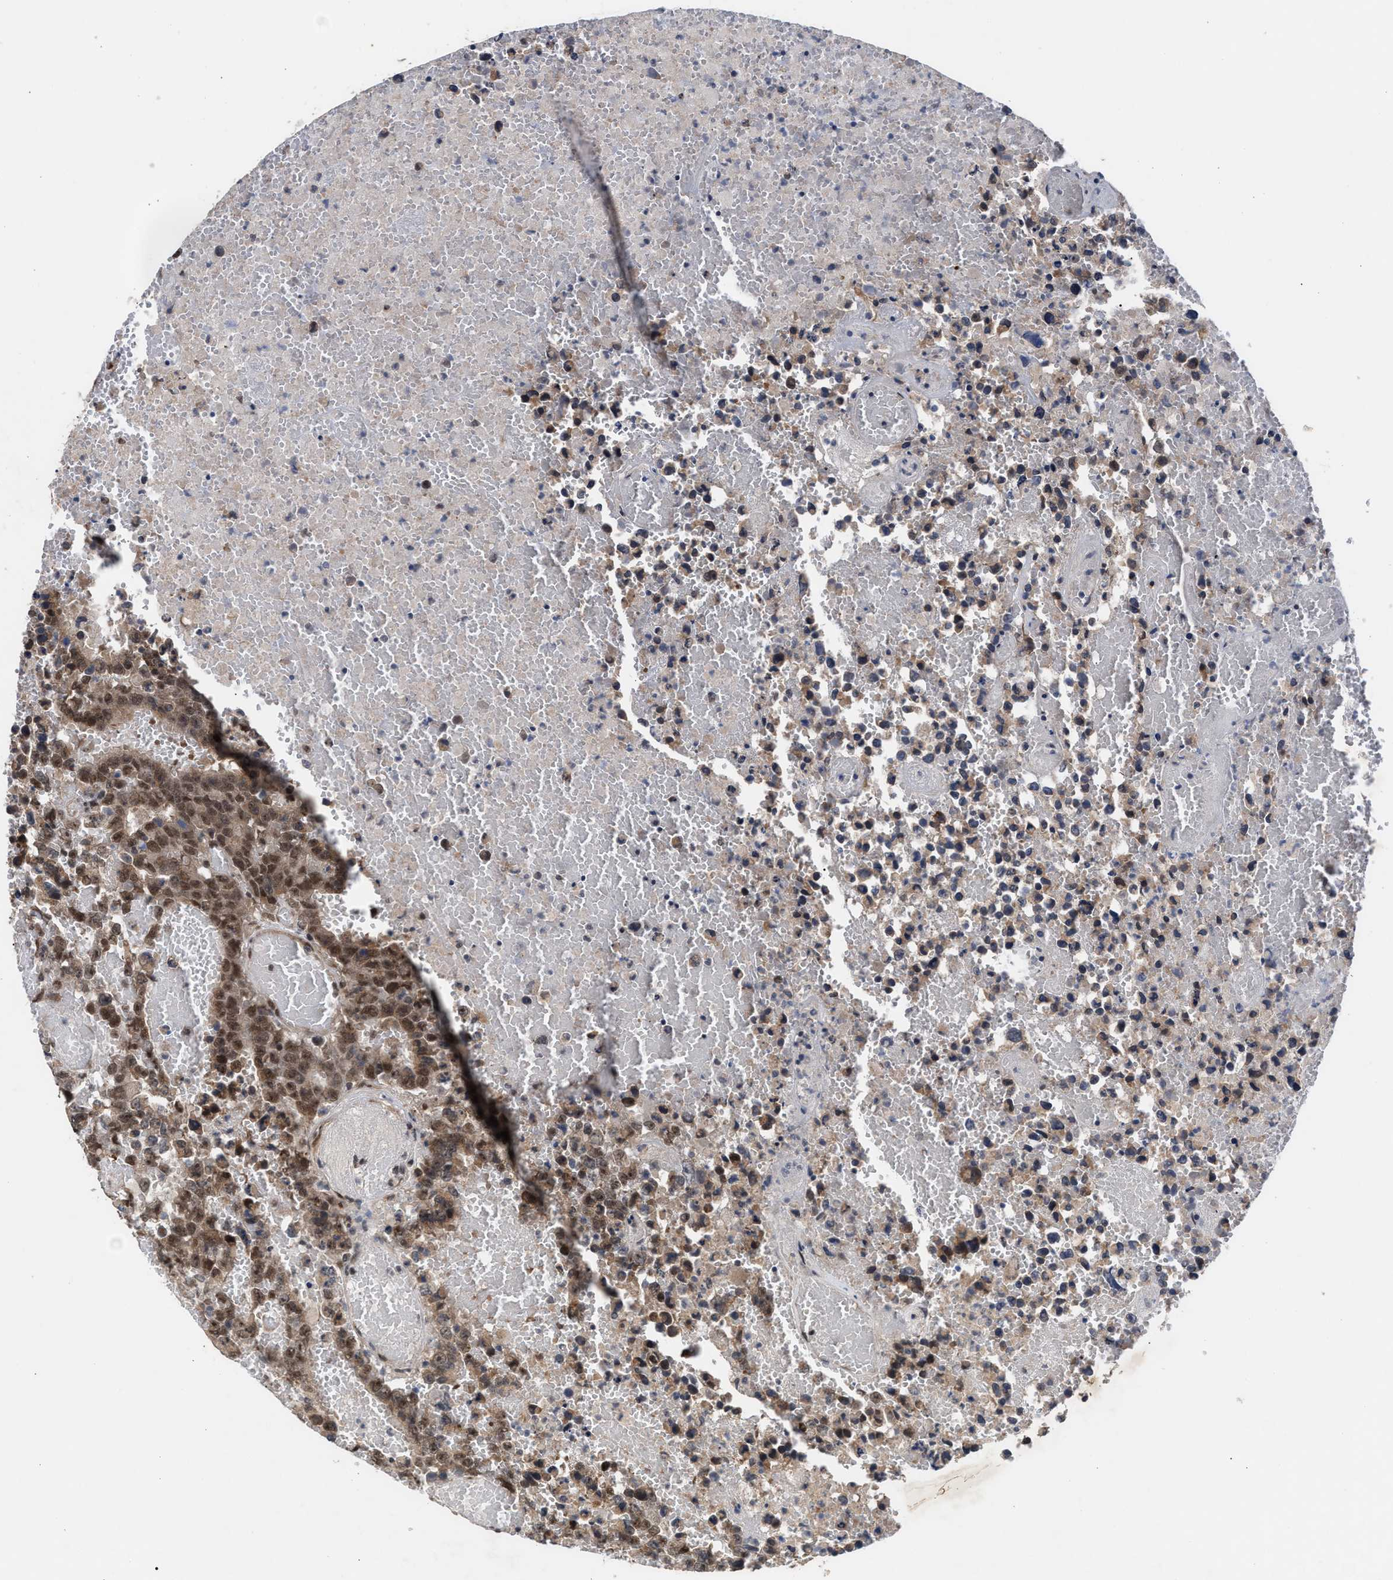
{"staining": {"intensity": "moderate", "quantity": ">75%", "location": "cytoplasmic/membranous"}, "tissue": "testis cancer", "cell_type": "Tumor cells", "image_type": "cancer", "snomed": [{"axis": "morphology", "description": "Carcinoma, Embryonal, NOS"}, {"axis": "topography", "description": "Testis"}], "caption": "Human testis cancer stained for a protein (brown) shows moderate cytoplasmic/membranous positive staining in approximately >75% of tumor cells.", "gene": "MKNK2", "patient": {"sex": "male", "age": 25}}